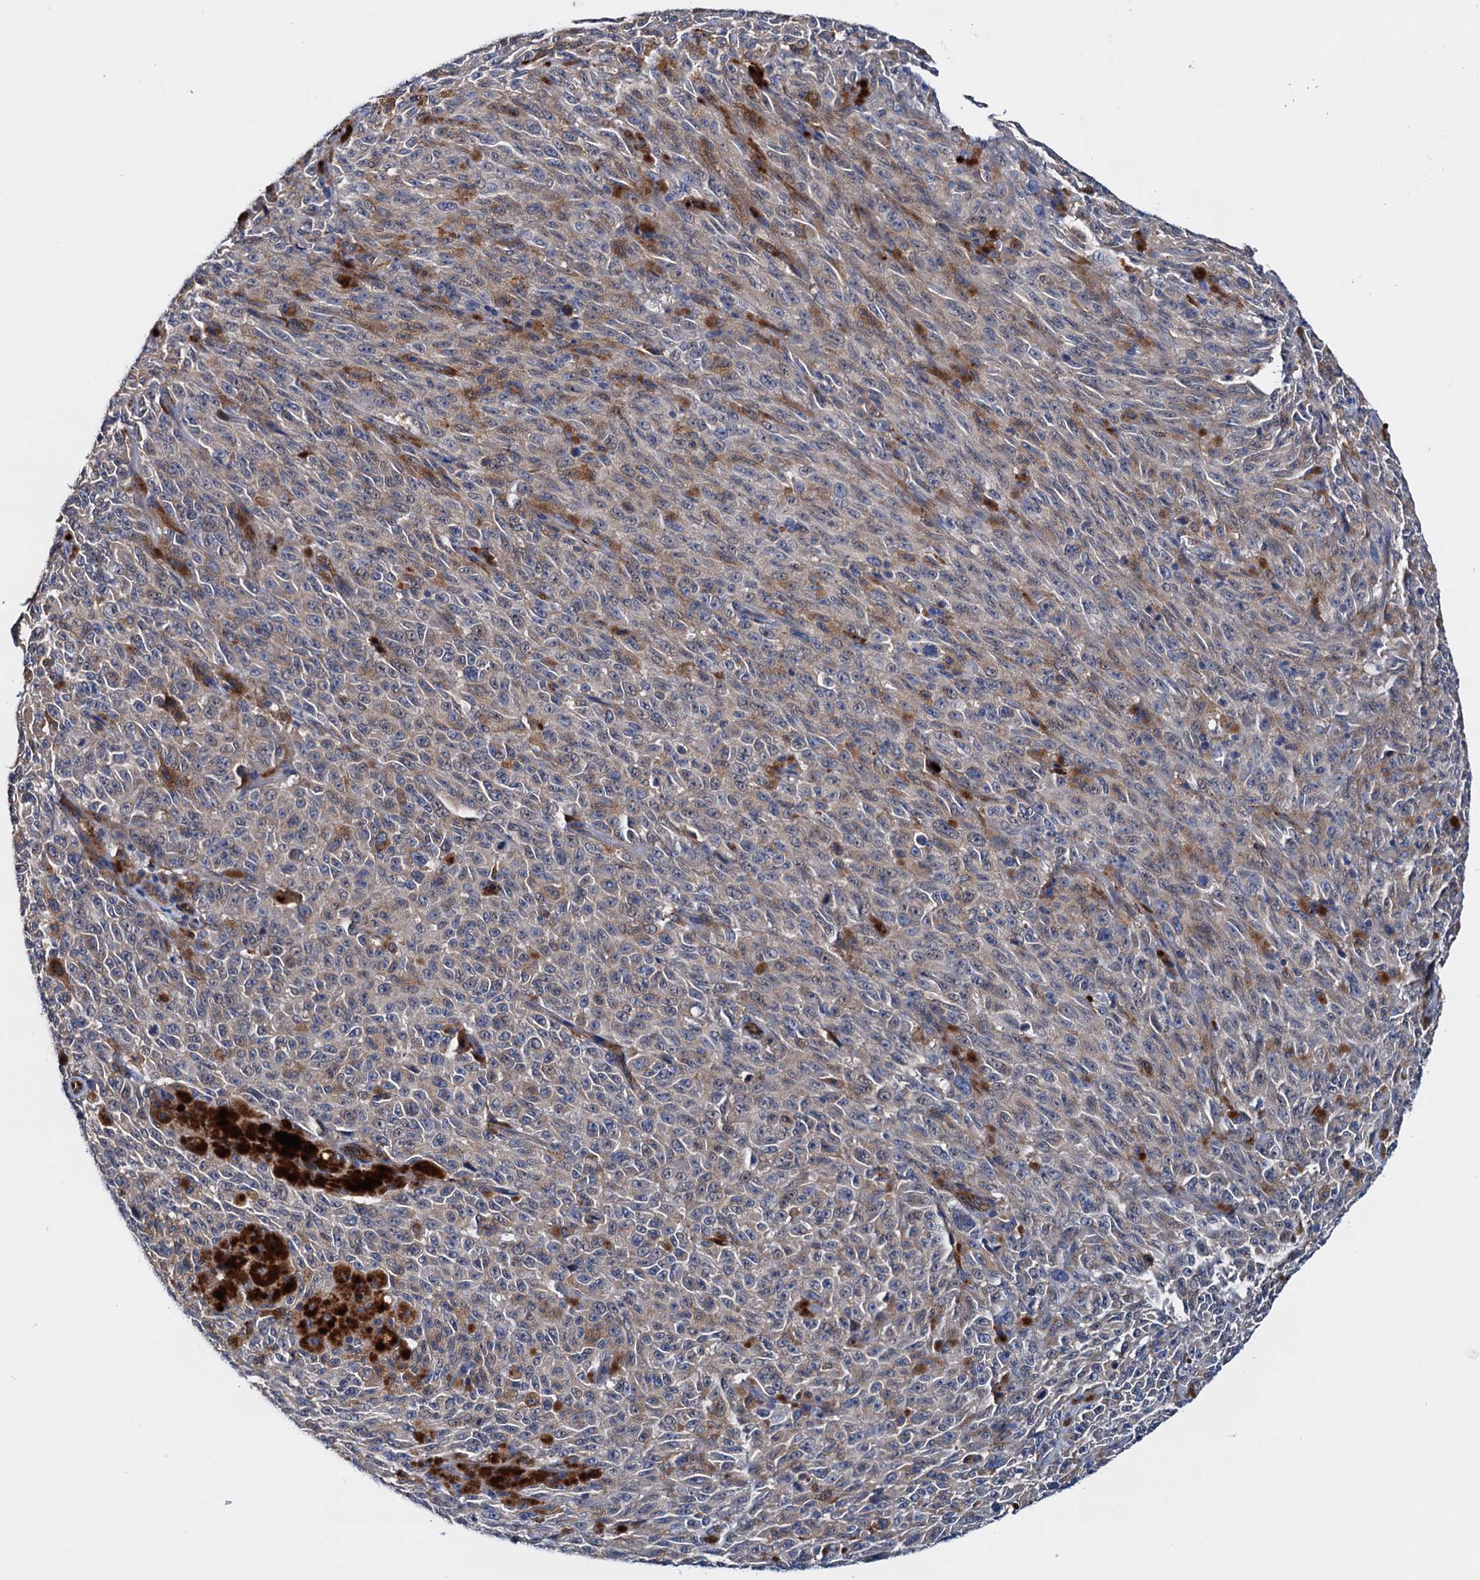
{"staining": {"intensity": "weak", "quantity": "25%-75%", "location": "cytoplasmic/membranous"}, "tissue": "melanoma", "cell_type": "Tumor cells", "image_type": "cancer", "snomed": [{"axis": "morphology", "description": "Malignant melanoma, NOS"}, {"axis": "topography", "description": "Skin"}], "caption": "Immunohistochemistry micrograph of human melanoma stained for a protein (brown), which displays low levels of weak cytoplasmic/membranous positivity in approximately 25%-75% of tumor cells.", "gene": "RASSF9", "patient": {"sex": "female", "age": 82}}